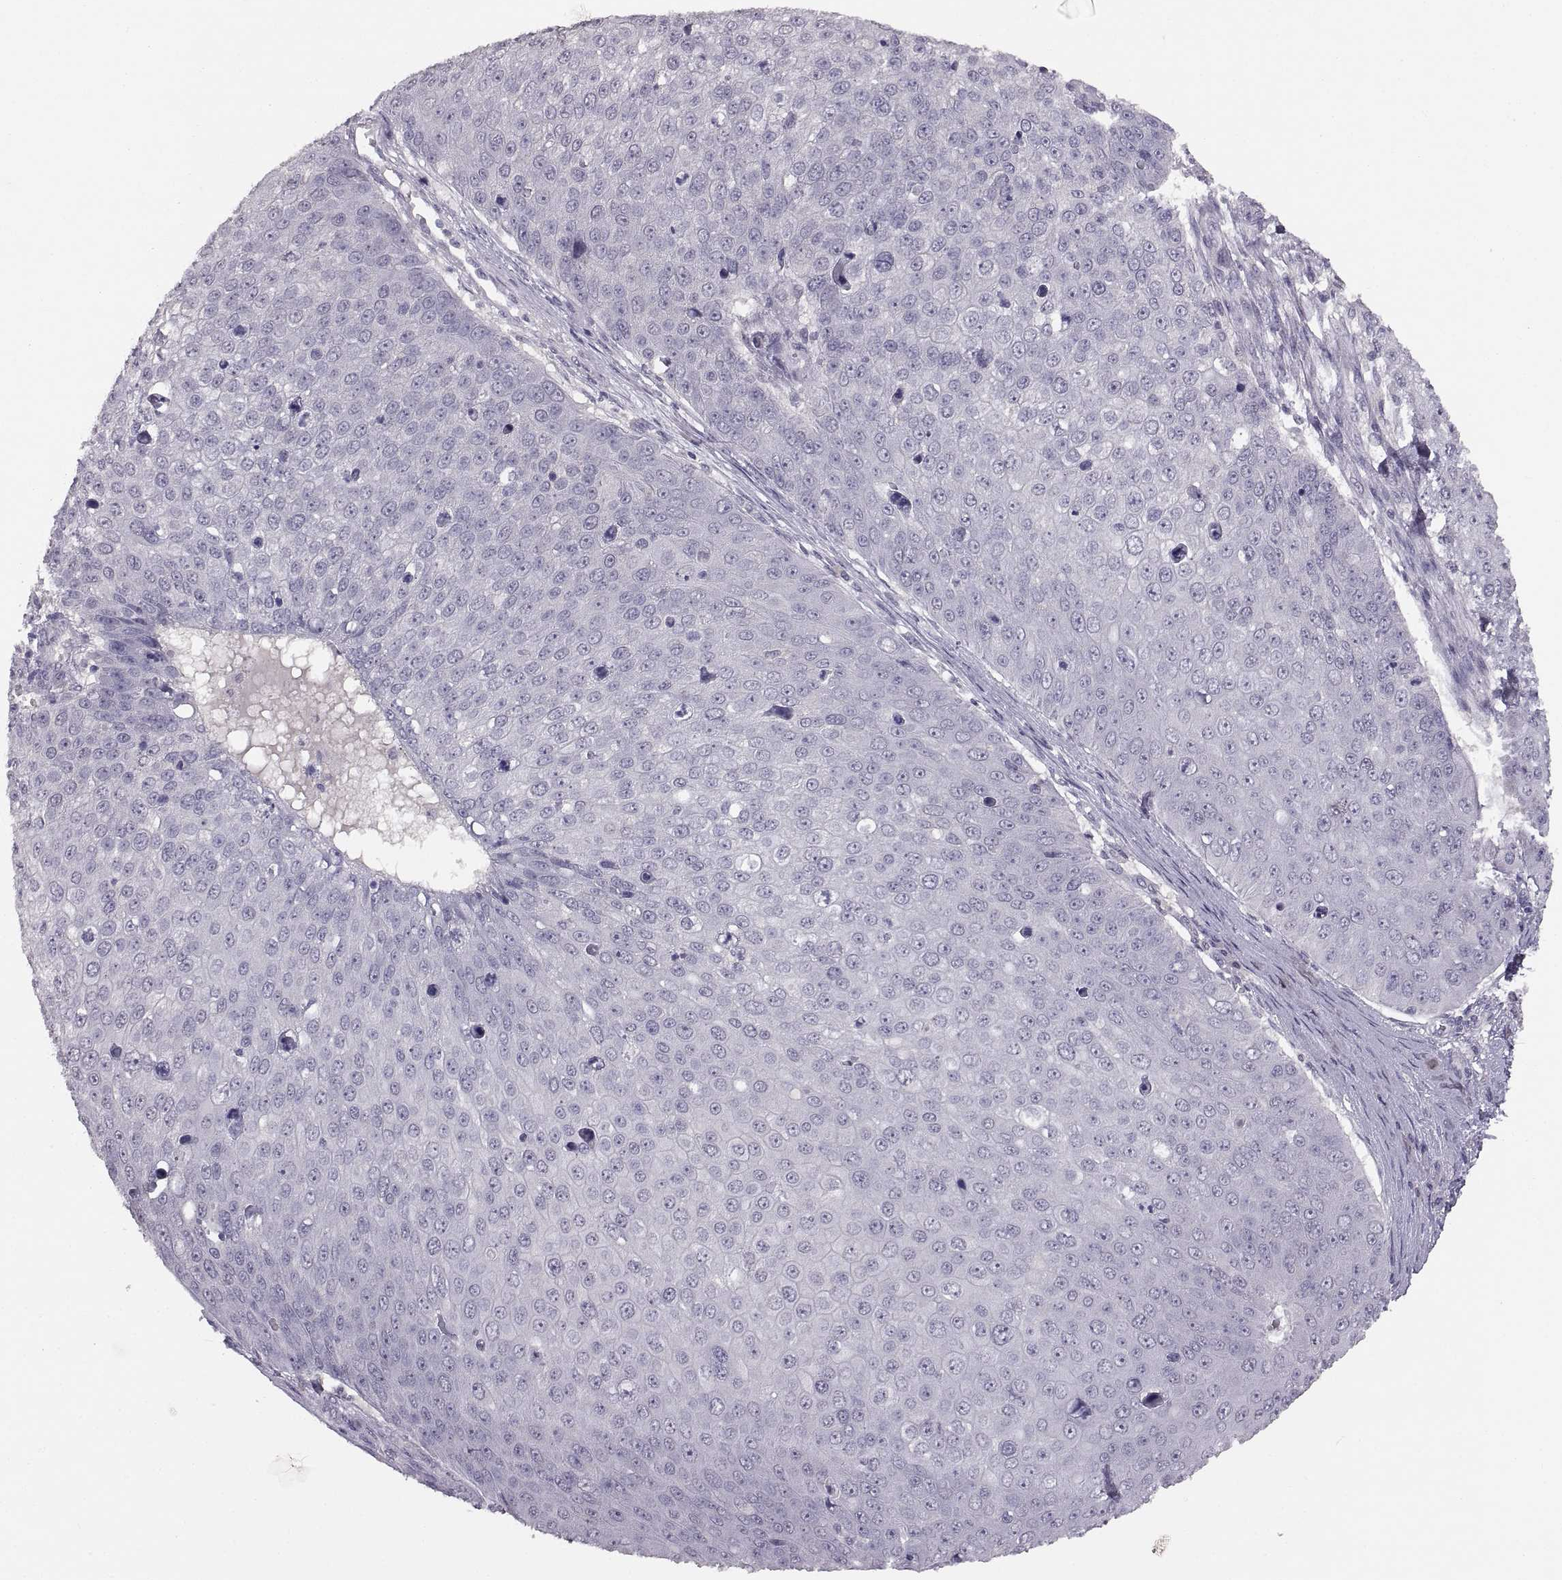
{"staining": {"intensity": "negative", "quantity": "none", "location": "none"}, "tissue": "skin cancer", "cell_type": "Tumor cells", "image_type": "cancer", "snomed": [{"axis": "morphology", "description": "Squamous cell carcinoma, NOS"}, {"axis": "topography", "description": "Skin"}], "caption": "Photomicrograph shows no protein staining in tumor cells of skin cancer (squamous cell carcinoma) tissue. The staining is performed using DAB brown chromogen with nuclei counter-stained in using hematoxylin.", "gene": "CDH2", "patient": {"sex": "male", "age": 71}}